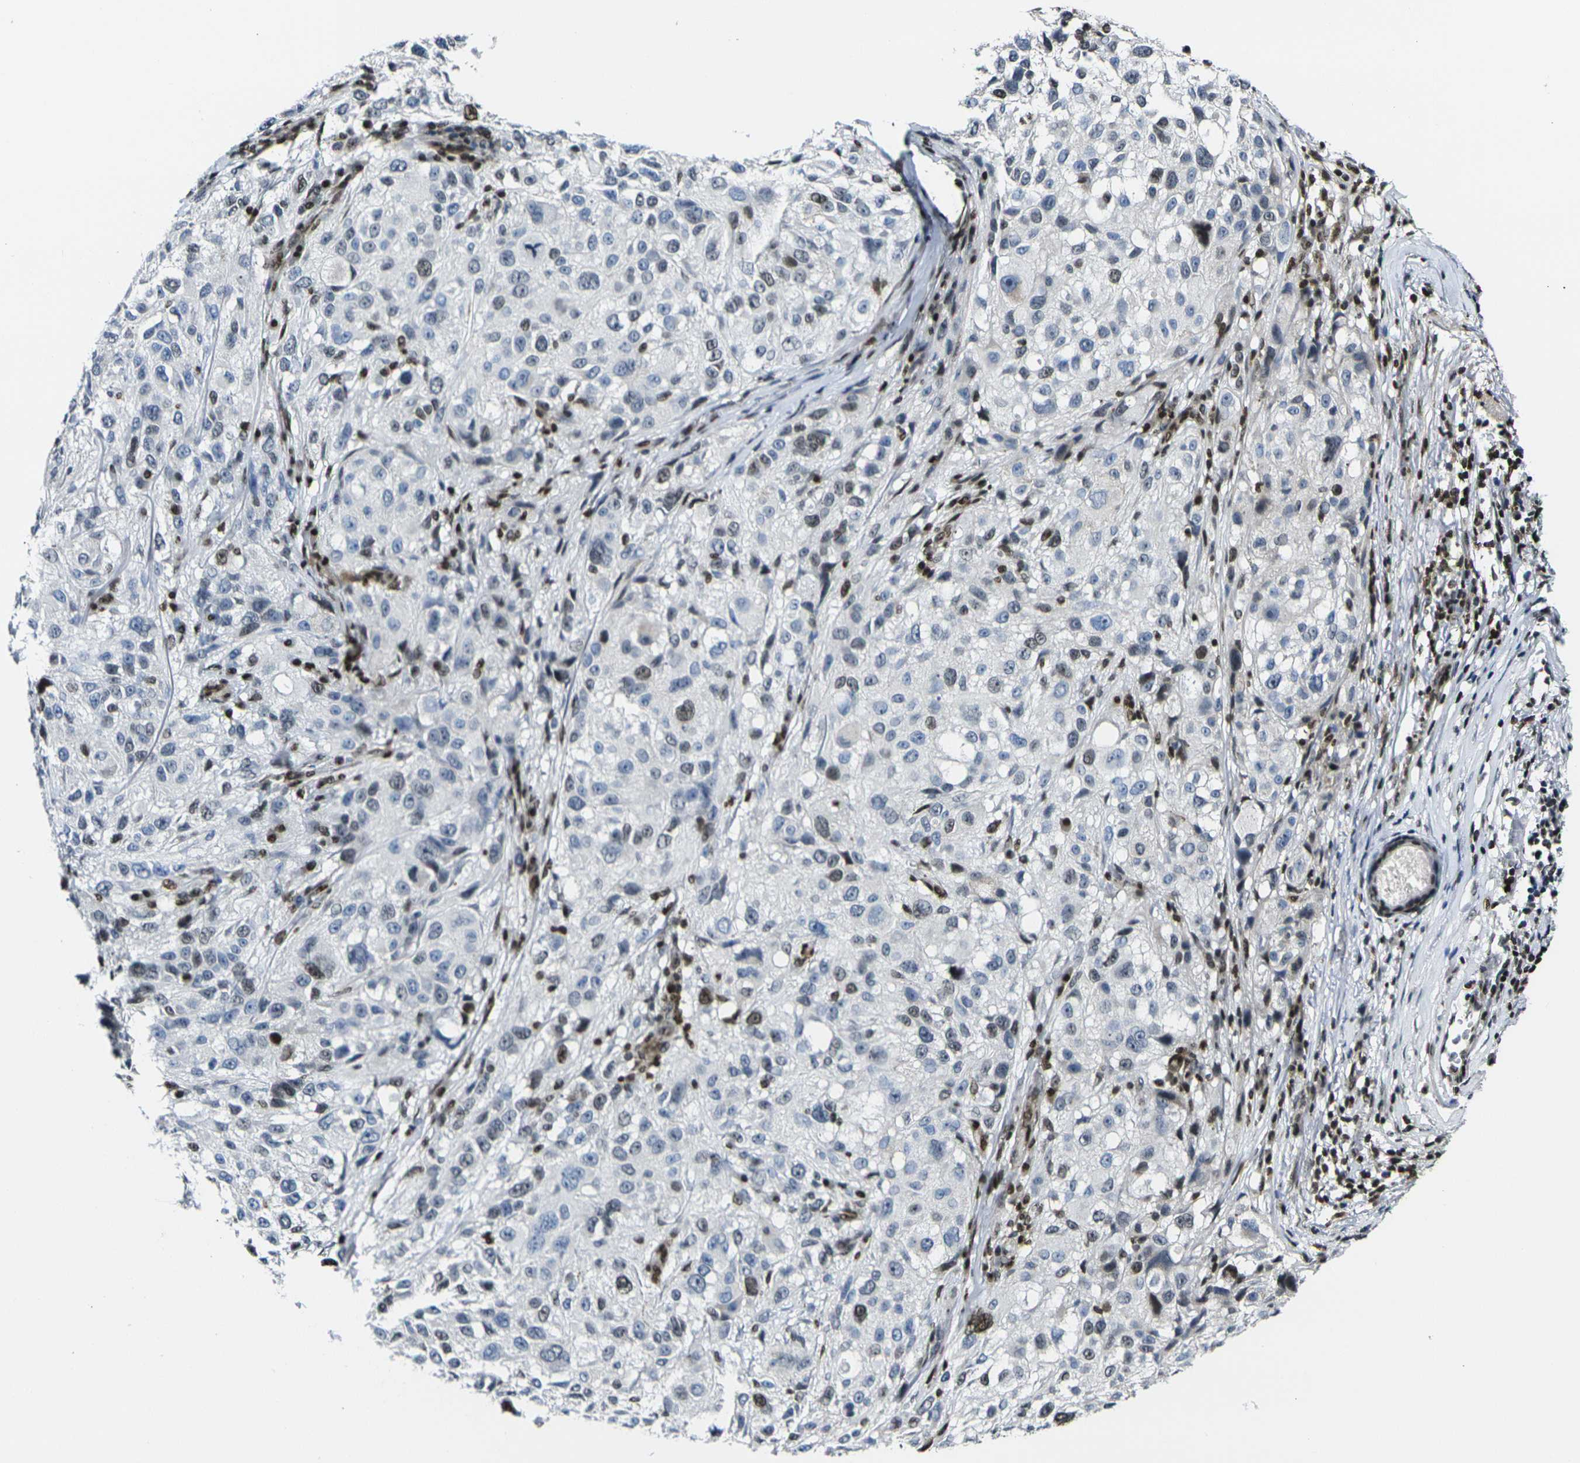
{"staining": {"intensity": "moderate", "quantity": "<25%", "location": "nuclear"}, "tissue": "melanoma", "cell_type": "Tumor cells", "image_type": "cancer", "snomed": [{"axis": "morphology", "description": "Necrosis, NOS"}, {"axis": "morphology", "description": "Malignant melanoma, NOS"}, {"axis": "topography", "description": "Skin"}], "caption": "Protein expression analysis of human malignant melanoma reveals moderate nuclear positivity in about <25% of tumor cells.", "gene": "H1-10", "patient": {"sex": "female", "age": 87}}